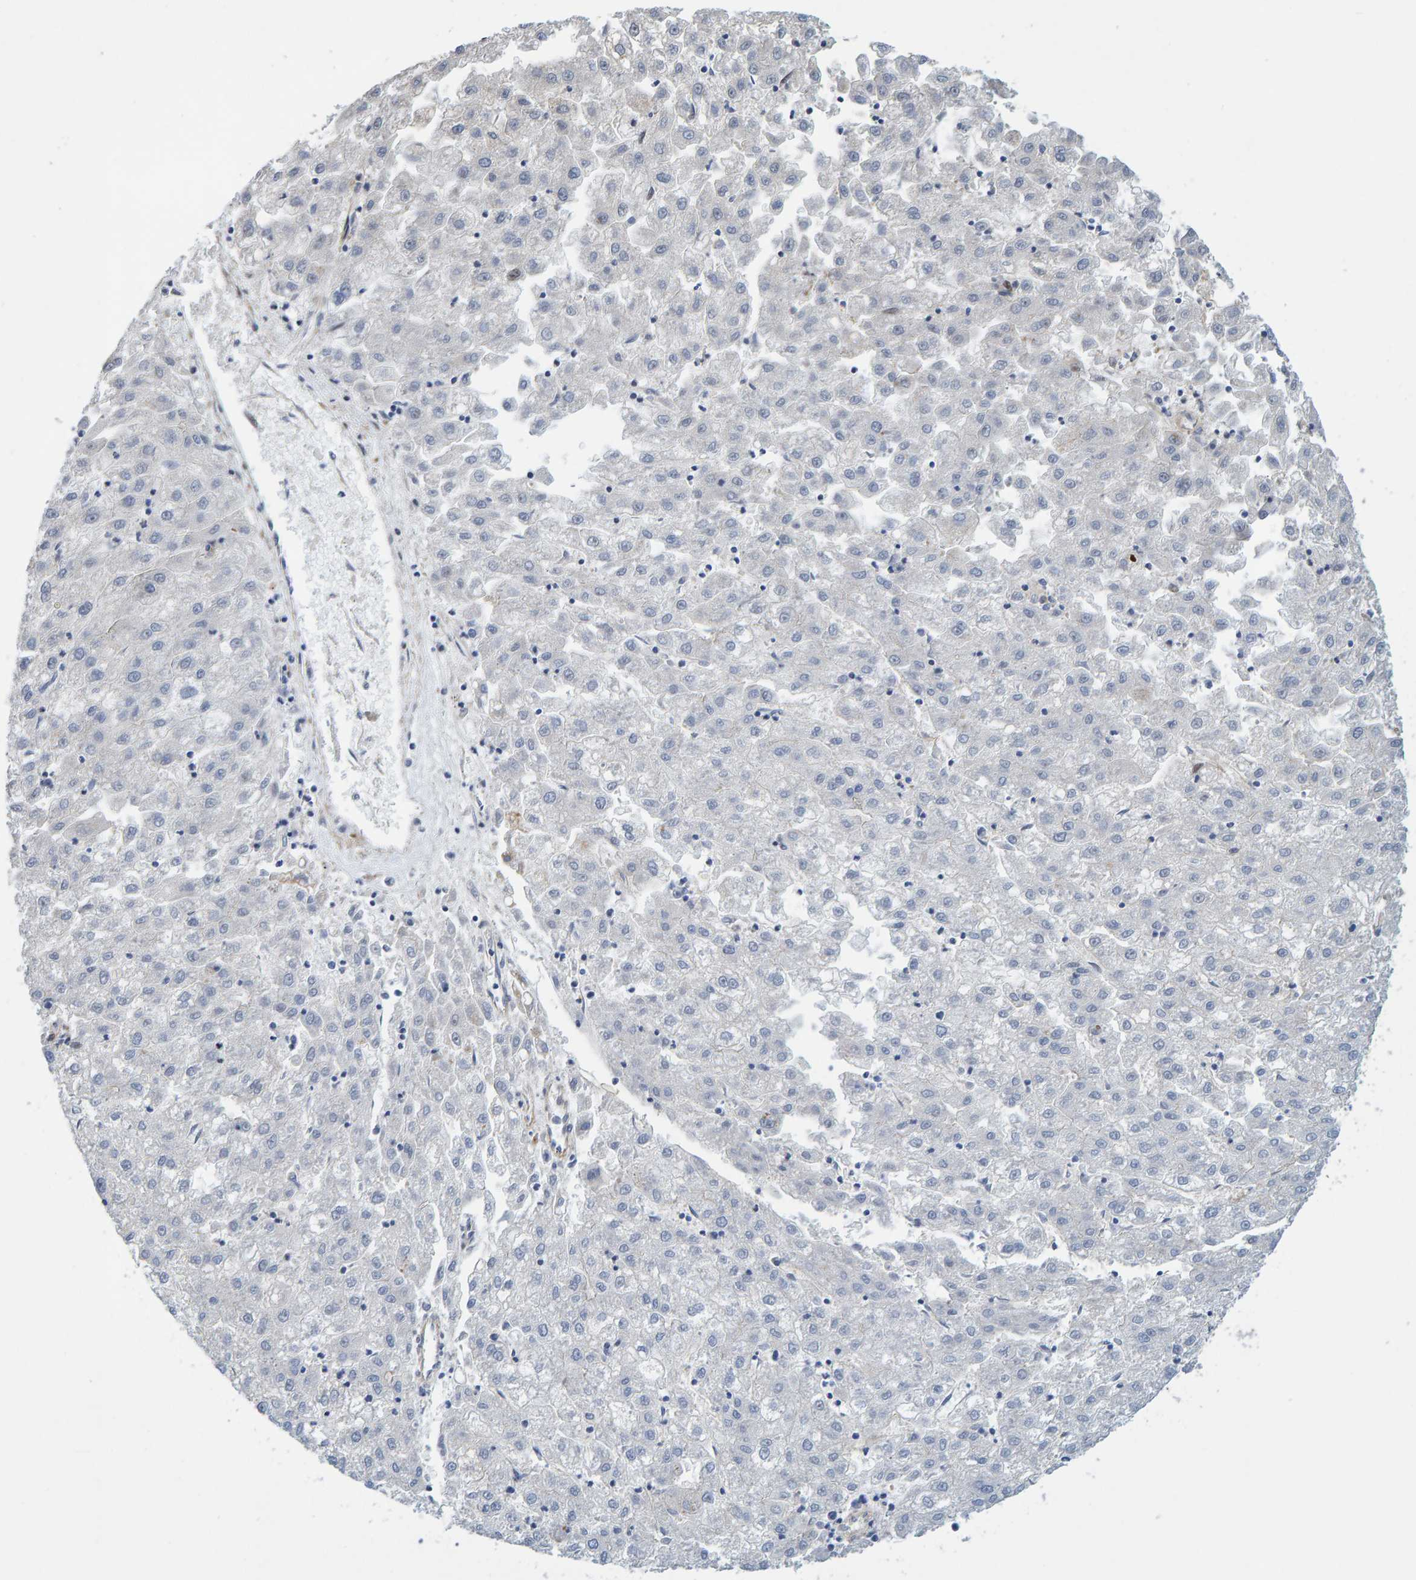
{"staining": {"intensity": "negative", "quantity": "none", "location": "none"}, "tissue": "liver cancer", "cell_type": "Tumor cells", "image_type": "cancer", "snomed": [{"axis": "morphology", "description": "Carcinoma, Hepatocellular, NOS"}, {"axis": "topography", "description": "Liver"}], "caption": "Image shows no significant protein staining in tumor cells of liver hepatocellular carcinoma. Nuclei are stained in blue.", "gene": "POLG2", "patient": {"sex": "male", "age": 72}}